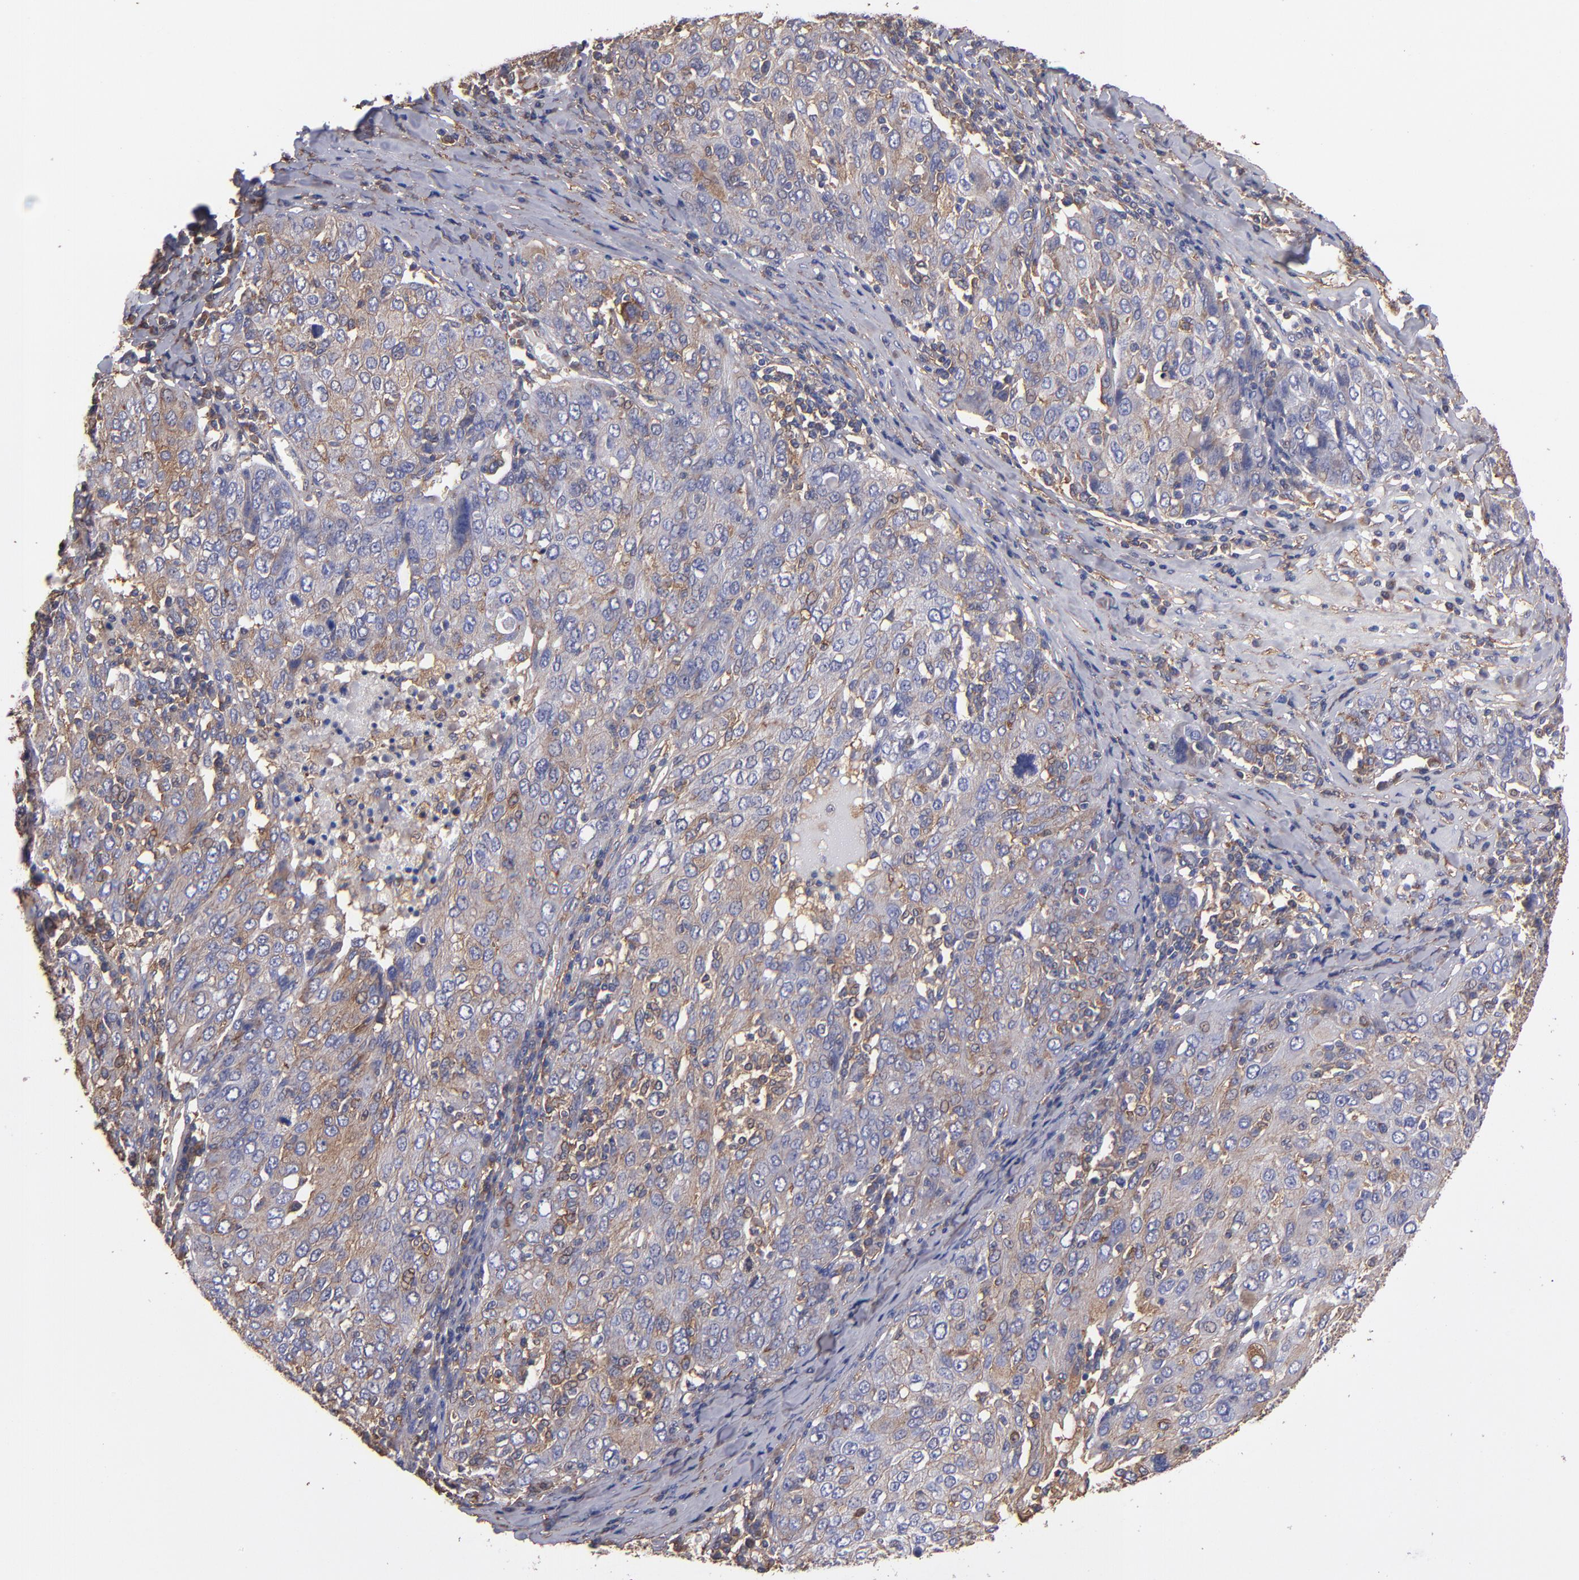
{"staining": {"intensity": "weak", "quantity": "<25%", "location": "cytoplasmic/membranous"}, "tissue": "ovarian cancer", "cell_type": "Tumor cells", "image_type": "cancer", "snomed": [{"axis": "morphology", "description": "Carcinoma, endometroid"}, {"axis": "topography", "description": "Ovary"}], "caption": "IHC of human ovarian cancer (endometroid carcinoma) exhibits no staining in tumor cells.", "gene": "MVP", "patient": {"sex": "female", "age": 50}}